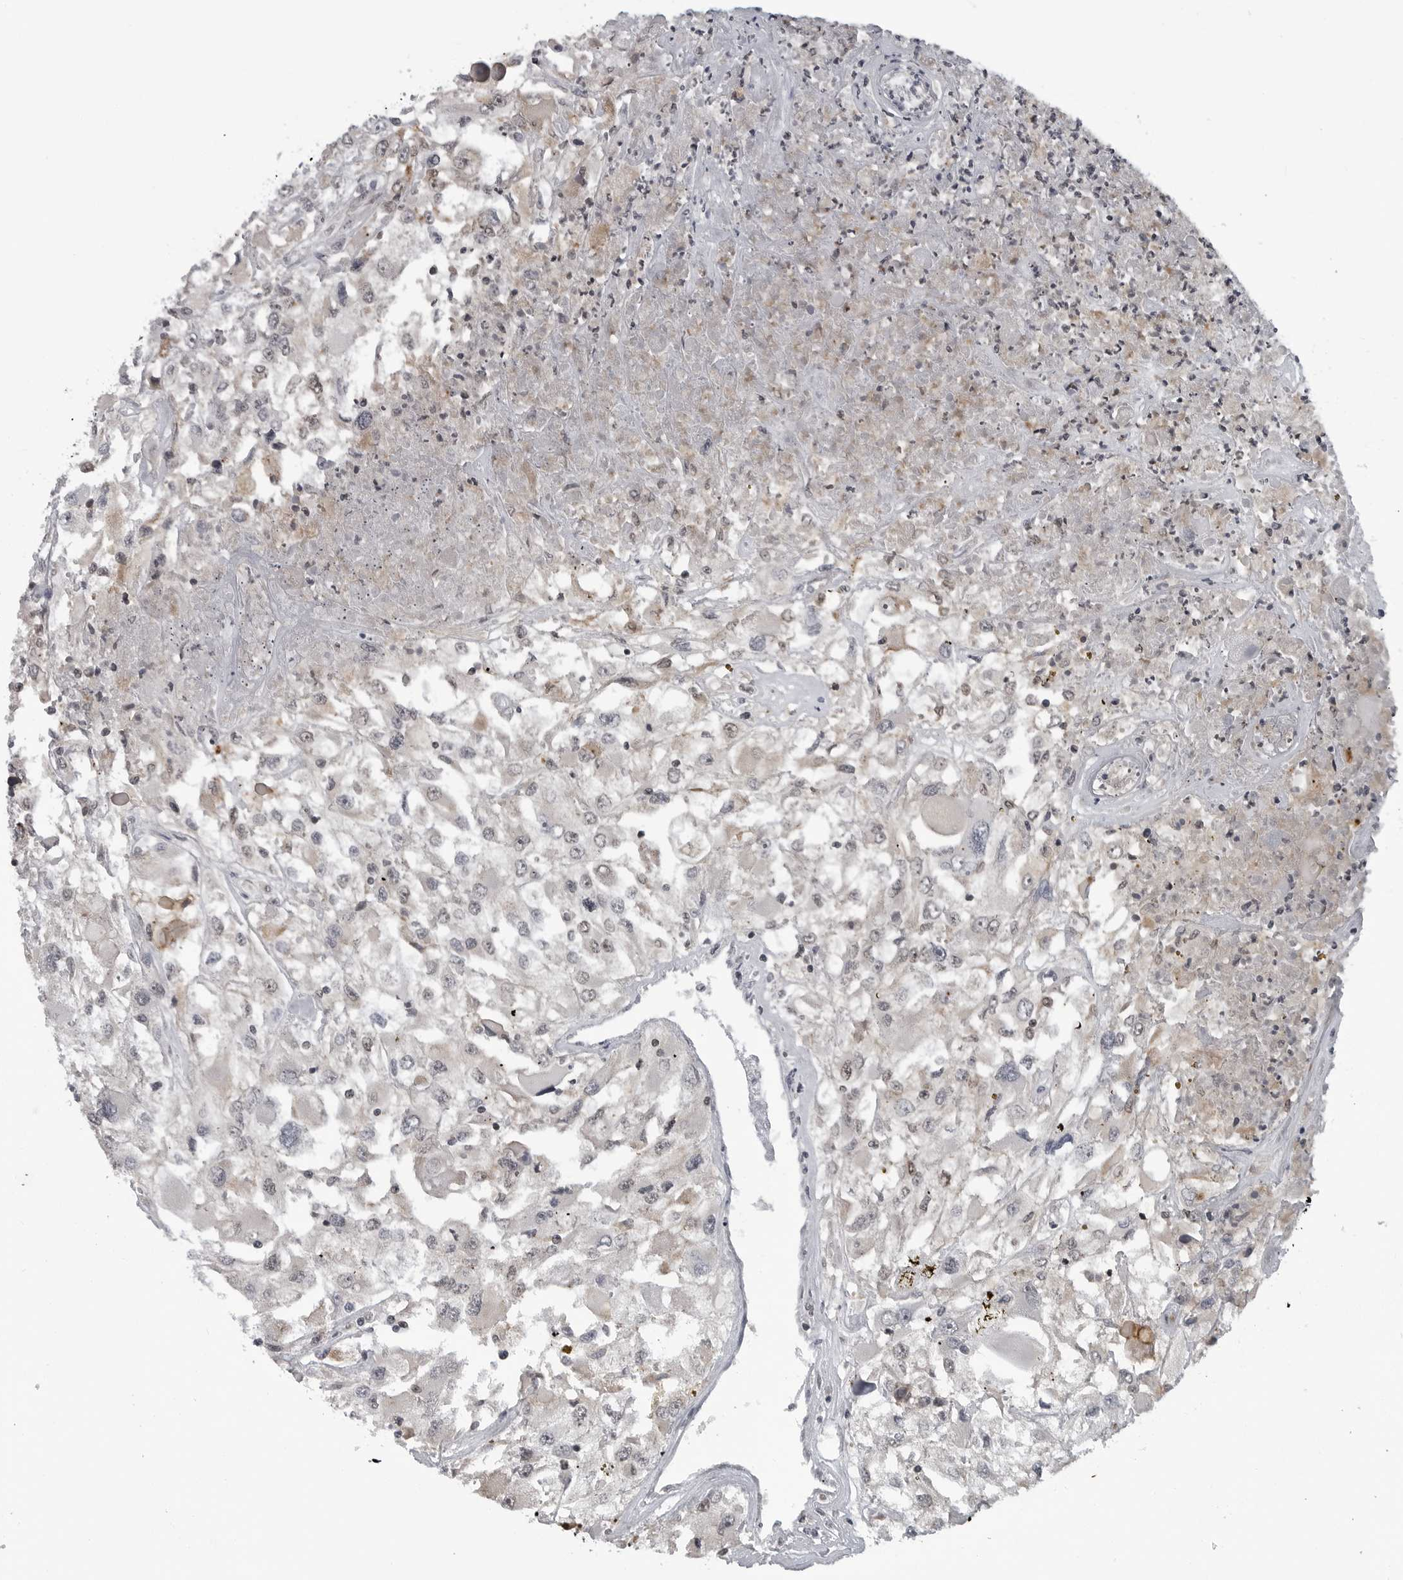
{"staining": {"intensity": "negative", "quantity": "none", "location": "none"}, "tissue": "renal cancer", "cell_type": "Tumor cells", "image_type": "cancer", "snomed": [{"axis": "morphology", "description": "Adenocarcinoma, NOS"}, {"axis": "topography", "description": "Kidney"}], "caption": "DAB immunohistochemical staining of adenocarcinoma (renal) shows no significant staining in tumor cells. (DAB (3,3'-diaminobenzidine) IHC with hematoxylin counter stain).", "gene": "C8orf58", "patient": {"sex": "female", "age": 52}}